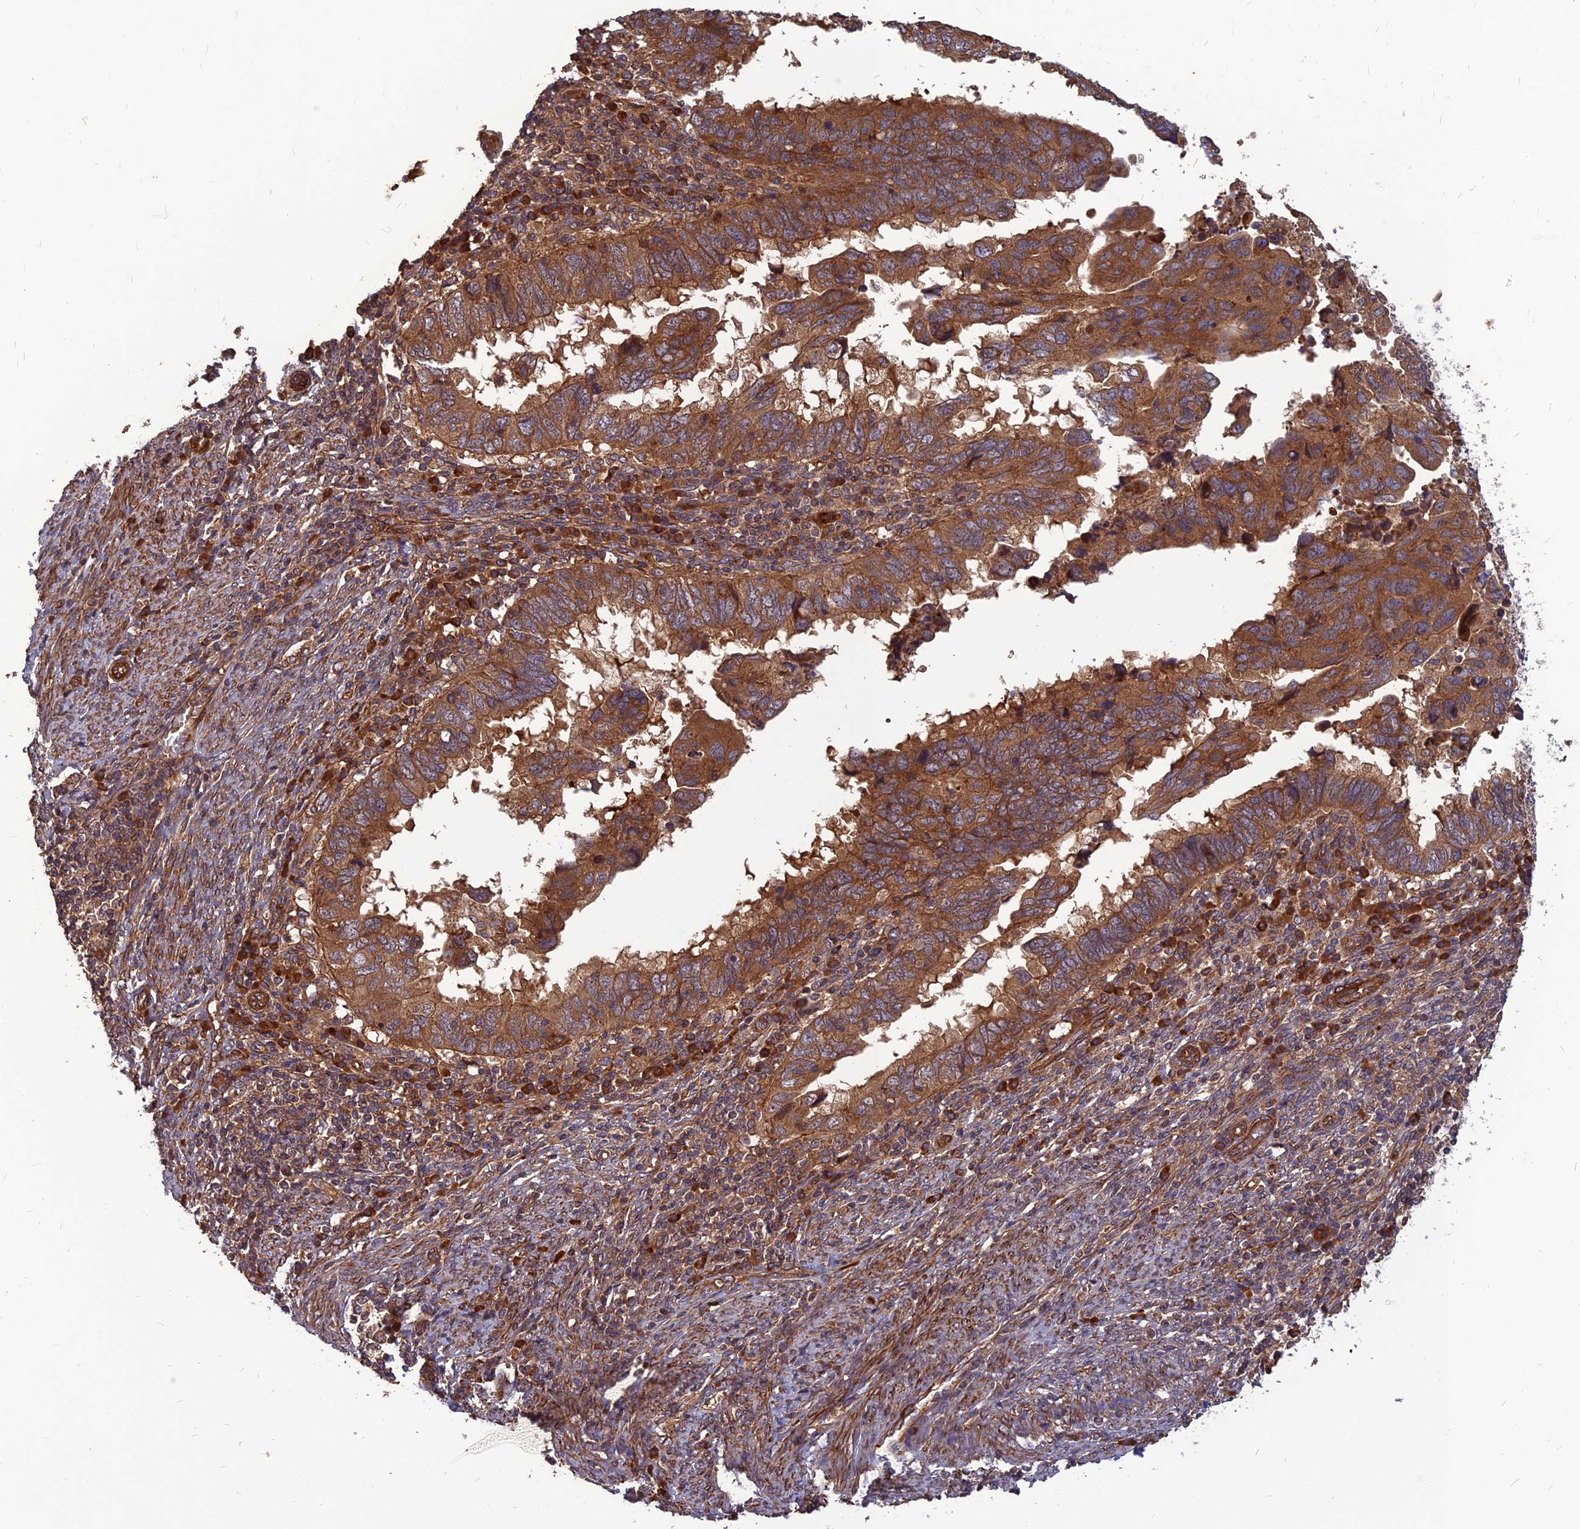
{"staining": {"intensity": "moderate", "quantity": ">75%", "location": "cytoplasmic/membranous"}, "tissue": "endometrial cancer", "cell_type": "Tumor cells", "image_type": "cancer", "snomed": [{"axis": "morphology", "description": "Adenocarcinoma, NOS"}, {"axis": "topography", "description": "Uterus"}], "caption": "Endometrial cancer stained with DAB (3,3'-diaminobenzidine) IHC shows medium levels of moderate cytoplasmic/membranous expression in approximately >75% of tumor cells.", "gene": "RELCH", "patient": {"sex": "female", "age": 77}}